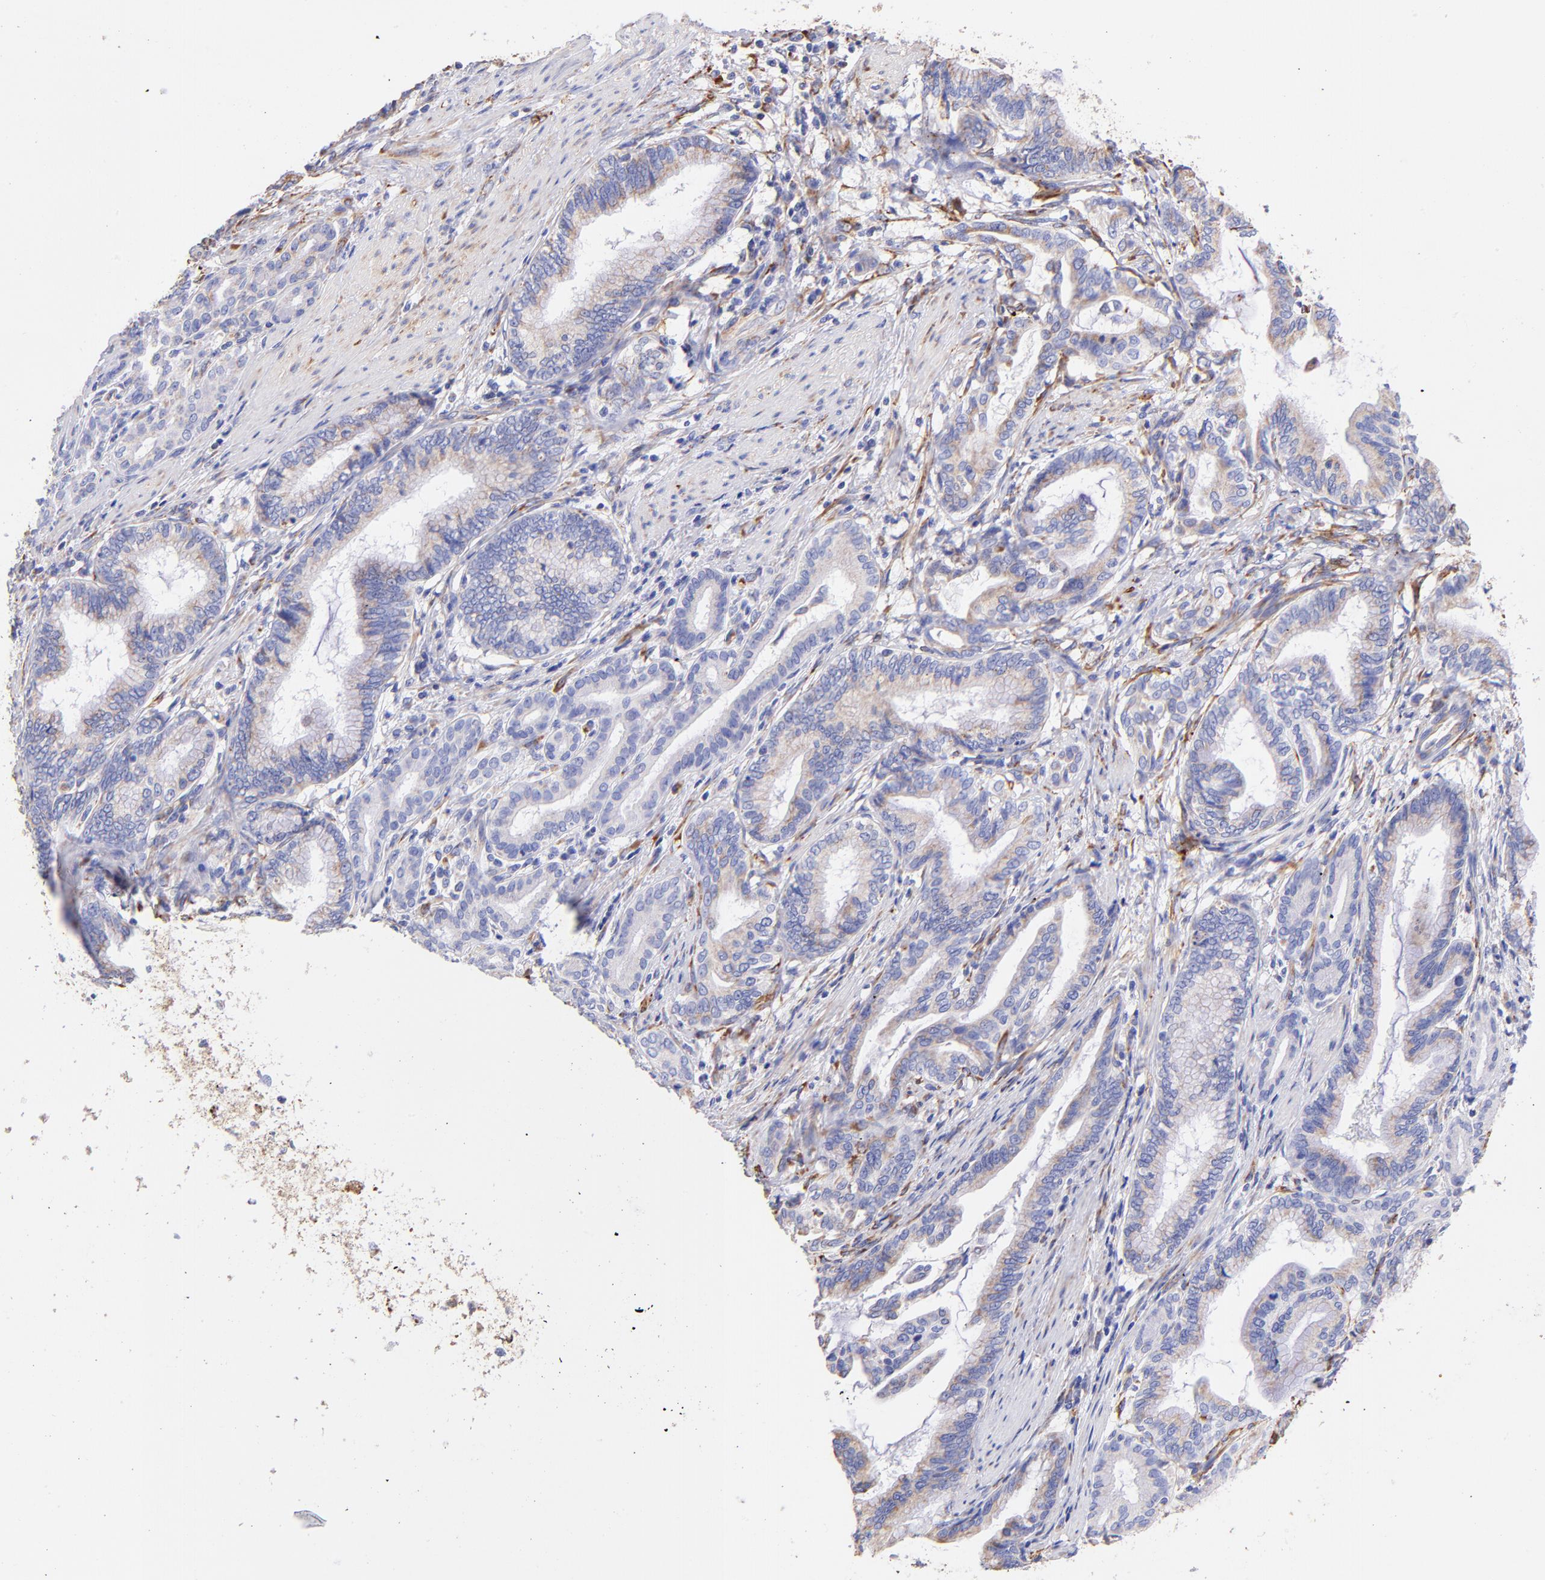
{"staining": {"intensity": "weak", "quantity": ">75%", "location": "cytoplasmic/membranous"}, "tissue": "pancreatic cancer", "cell_type": "Tumor cells", "image_type": "cancer", "snomed": [{"axis": "morphology", "description": "Adenocarcinoma, NOS"}, {"axis": "topography", "description": "Pancreas"}], "caption": "High-magnification brightfield microscopy of pancreatic cancer (adenocarcinoma) stained with DAB (brown) and counterstained with hematoxylin (blue). tumor cells exhibit weak cytoplasmic/membranous positivity is identified in approximately>75% of cells.", "gene": "SPARC", "patient": {"sex": "female", "age": 64}}